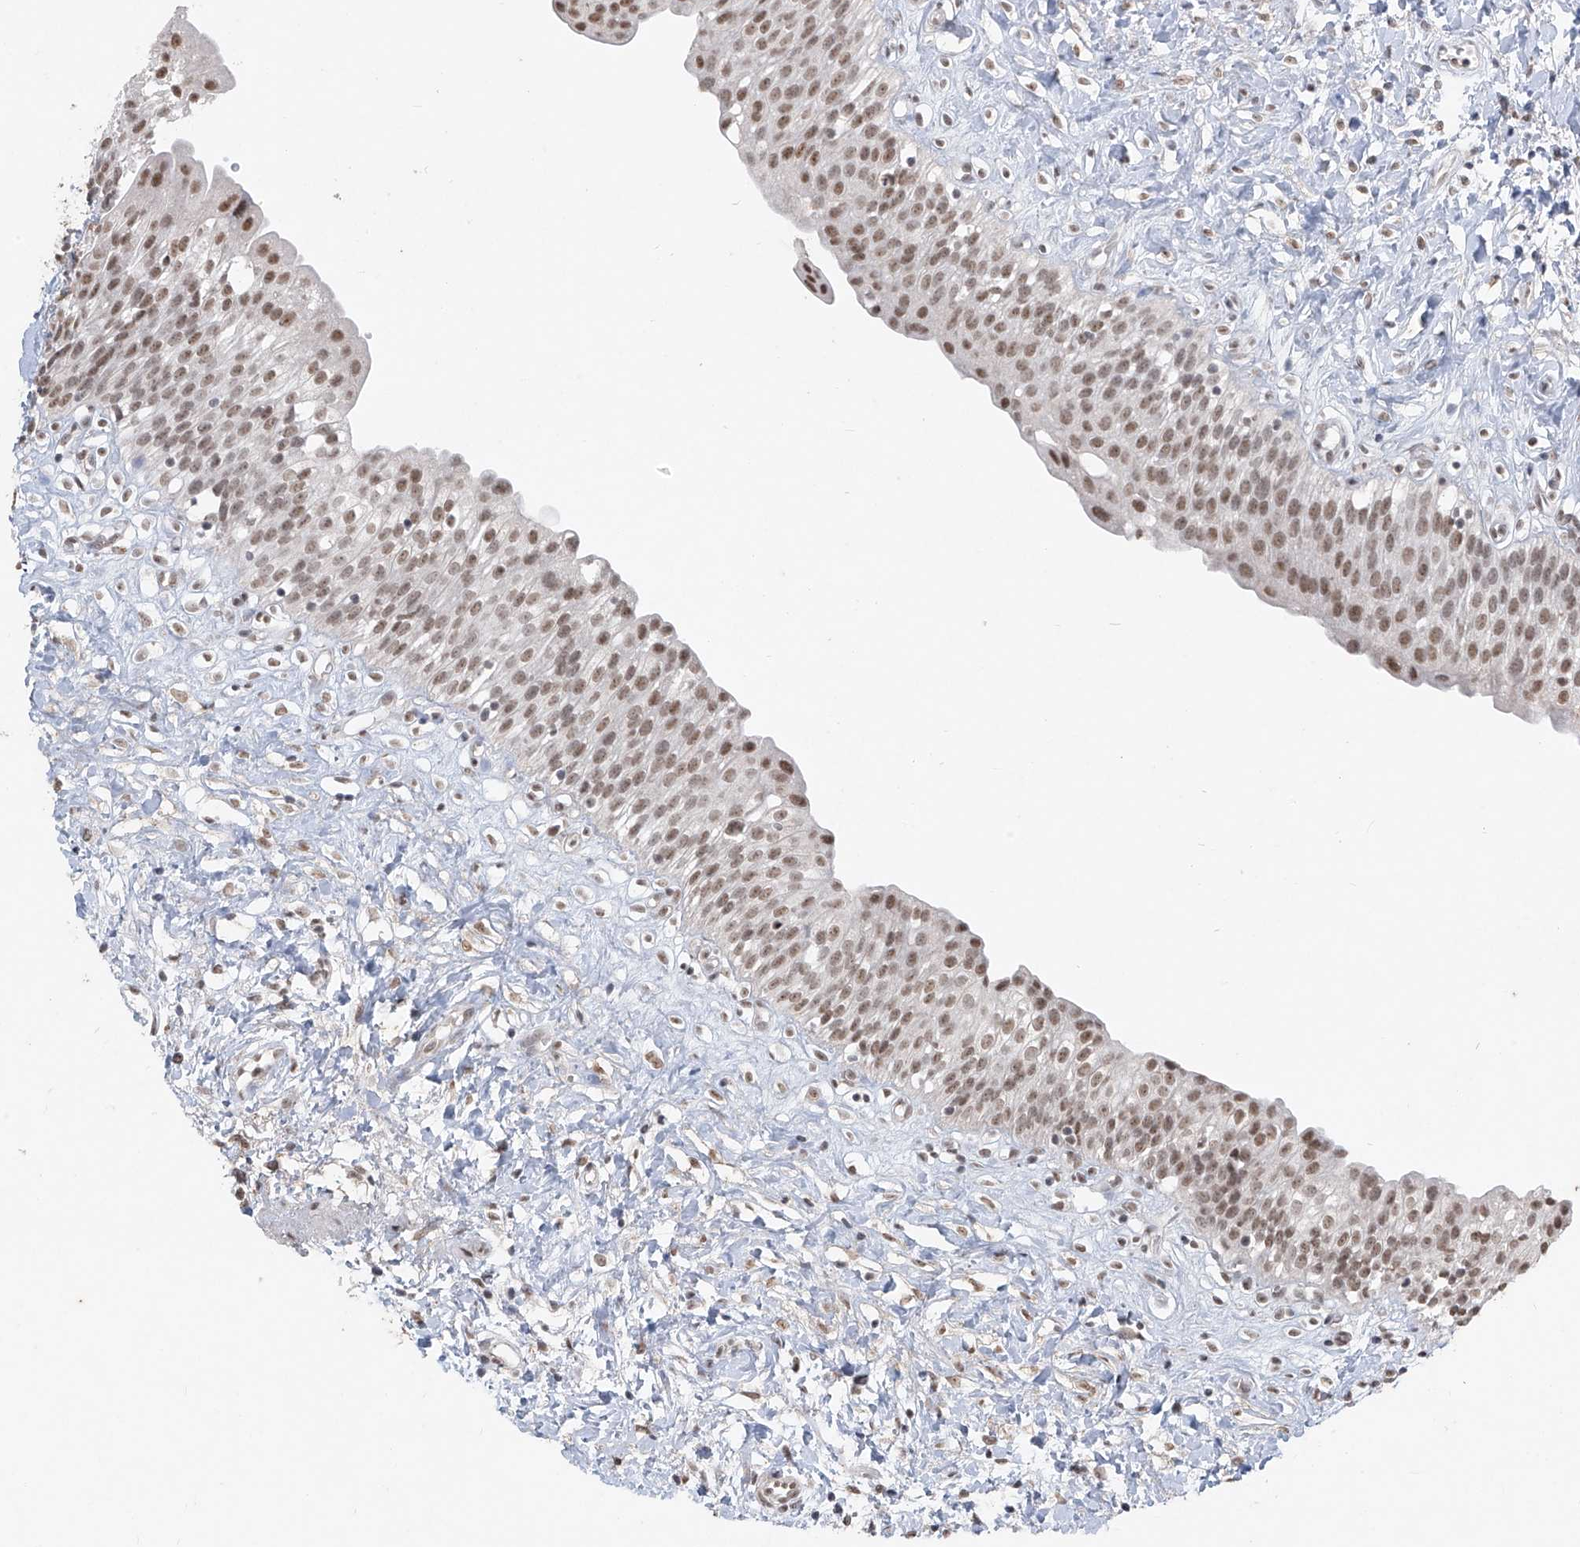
{"staining": {"intensity": "moderate", "quantity": ">75%", "location": "nuclear"}, "tissue": "urinary bladder", "cell_type": "Urothelial cells", "image_type": "normal", "snomed": [{"axis": "morphology", "description": "Normal tissue, NOS"}, {"axis": "topography", "description": "Urinary bladder"}], "caption": "Urothelial cells demonstrate medium levels of moderate nuclear staining in approximately >75% of cells in unremarkable human urinary bladder.", "gene": "TFEC", "patient": {"sex": "male", "age": 51}}